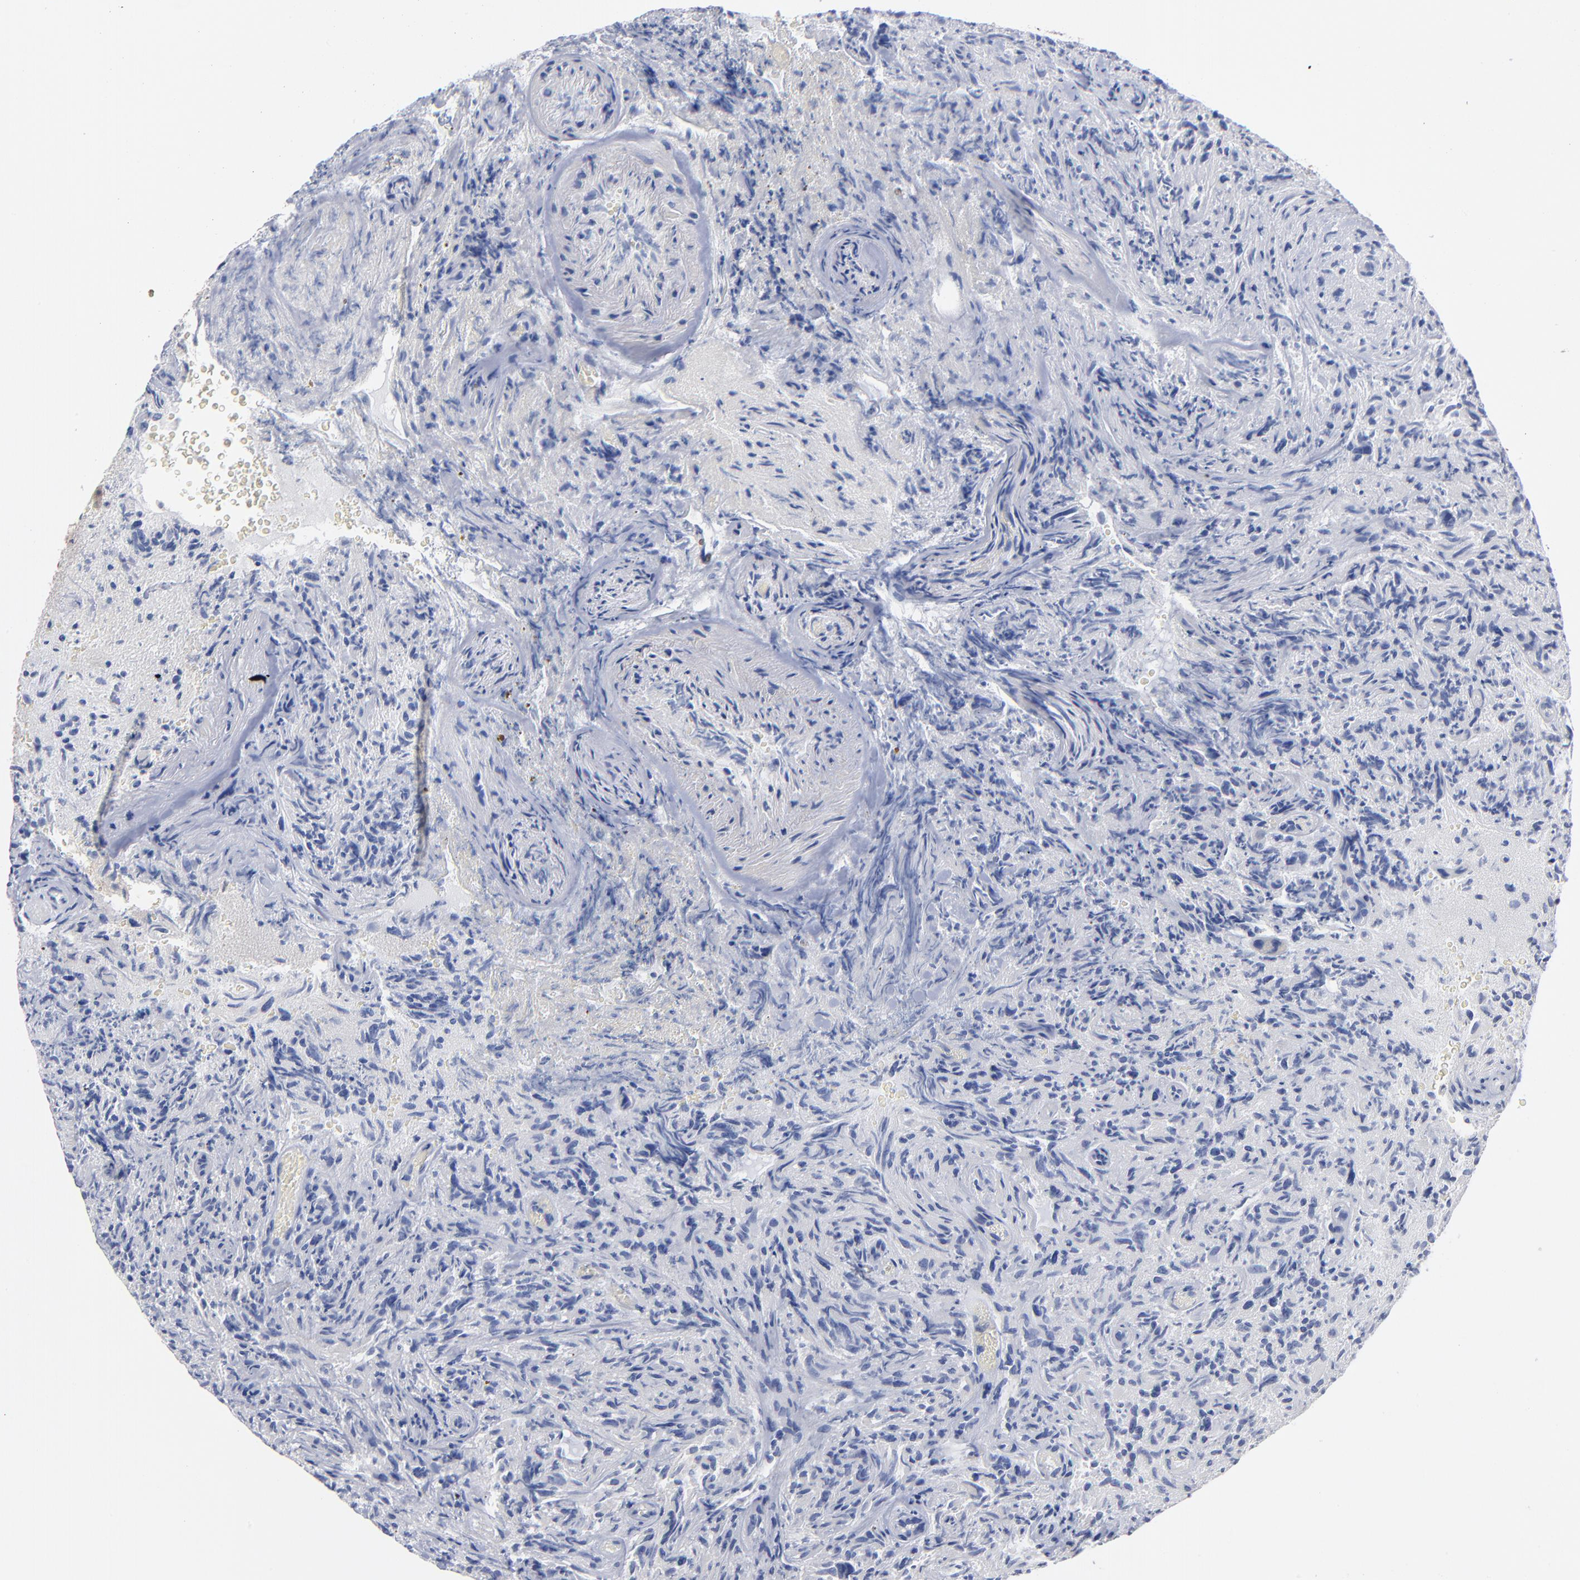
{"staining": {"intensity": "negative", "quantity": "none", "location": "none"}, "tissue": "glioma", "cell_type": "Tumor cells", "image_type": "cancer", "snomed": [{"axis": "morphology", "description": "Normal tissue, NOS"}, {"axis": "morphology", "description": "Glioma, malignant, High grade"}, {"axis": "topography", "description": "Cerebral cortex"}], "caption": "Image shows no protein staining in tumor cells of glioma tissue. (Stains: DAB (3,3'-diaminobenzidine) immunohistochemistry with hematoxylin counter stain, Microscopy: brightfield microscopy at high magnification).", "gene": "ARHGEF6", "patient": {"sex": "male", "age": 75}}